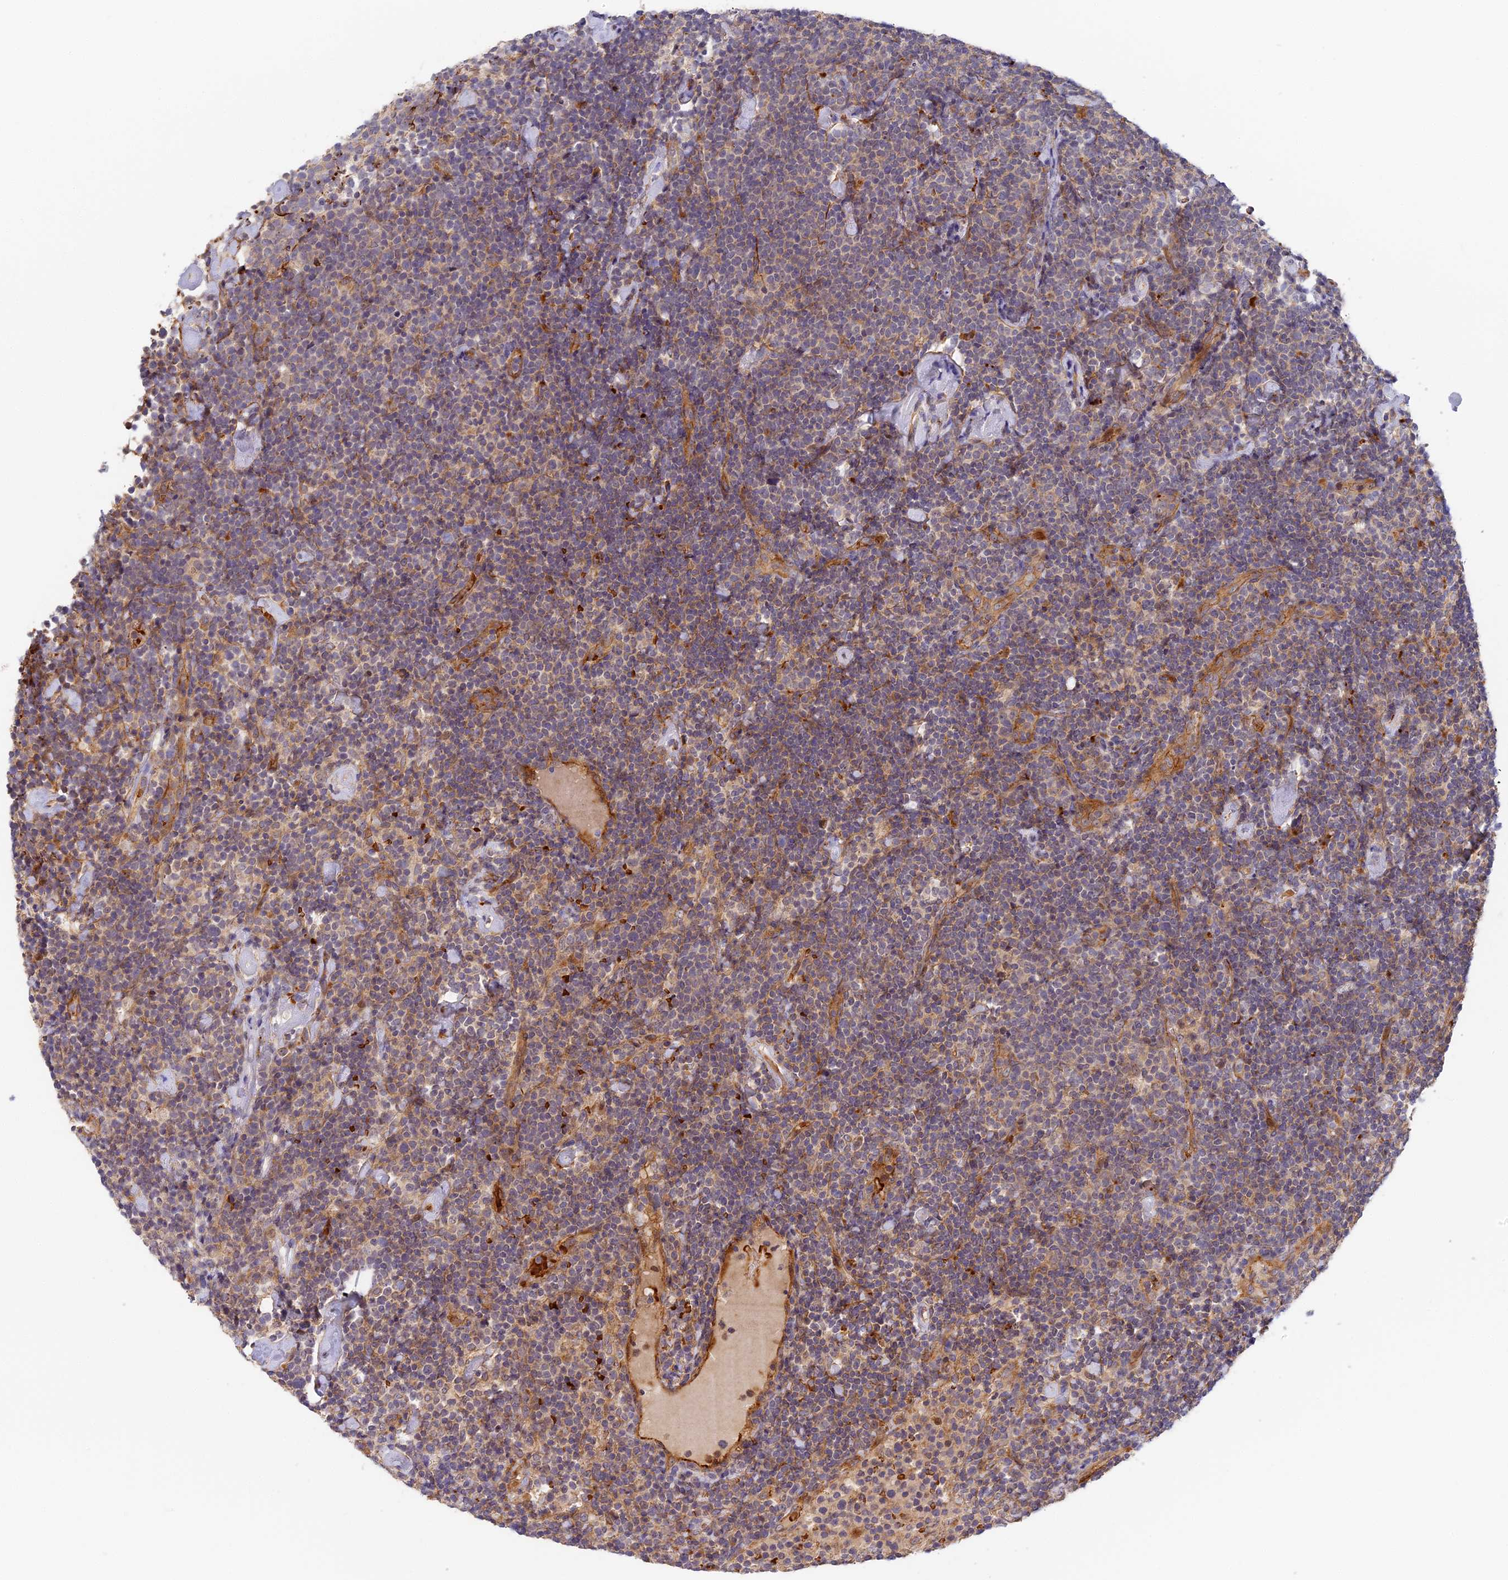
{"staining": {"intensity": "negative", "quantity": "none", "location": "none"}, "tissue": "lymphoma", "cell_type": "Tumor cells", "image_type": "cancer", "snomed": [{"axis": "morphology", "description": "Malignant lymphoma, non-Hodgkin's type, High grade"}, {"axis": "topography", "description": "Lymph node"}], "caption": "DAB immunohistochemical staining of high-grade malignant lymphoma, non-Hodgkin's type demonstrates no significant staining in tumor cells.", "gene": "MISP3", "patient": {"sex": "male", "age": 61}}